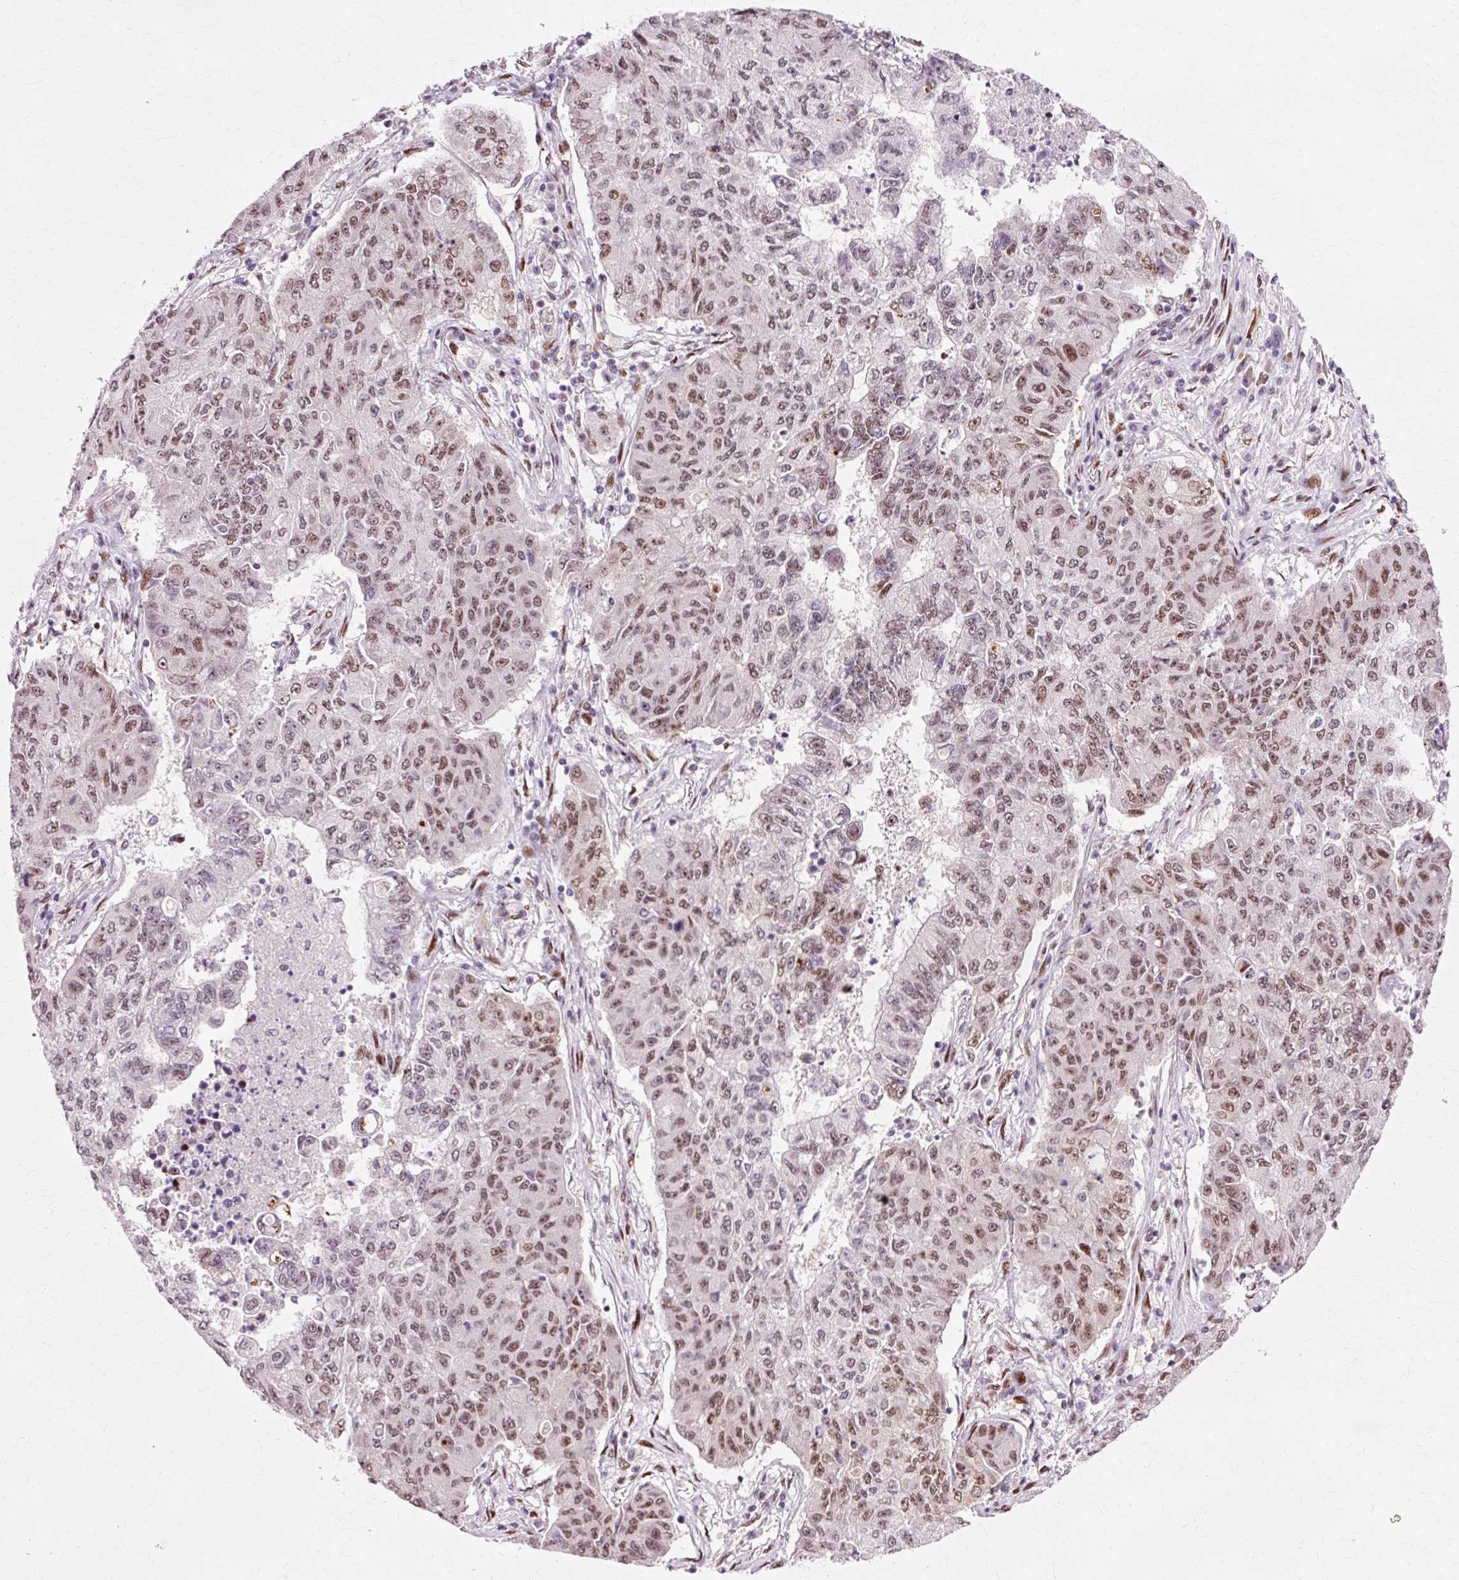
{"staining": {"intensity": "moderate", "quantity": ">75%", "location": "nuclear"}, "tissue": "lung cancer", "cell_type": "Tumor cells", "image_type": "cancer", "snomed": [{"axis": "morphology", "description": "Squamous cell carcinoma, NOS"}, {"axis": "topography", "description": "Lung"}], "caption": "Protein expression analysis of lung cancer demonstrates moderate nuclear expression in about >75% of tumor cells.", "gene": "MACROD2", "patient": {"sex": "male", "age": 74}}